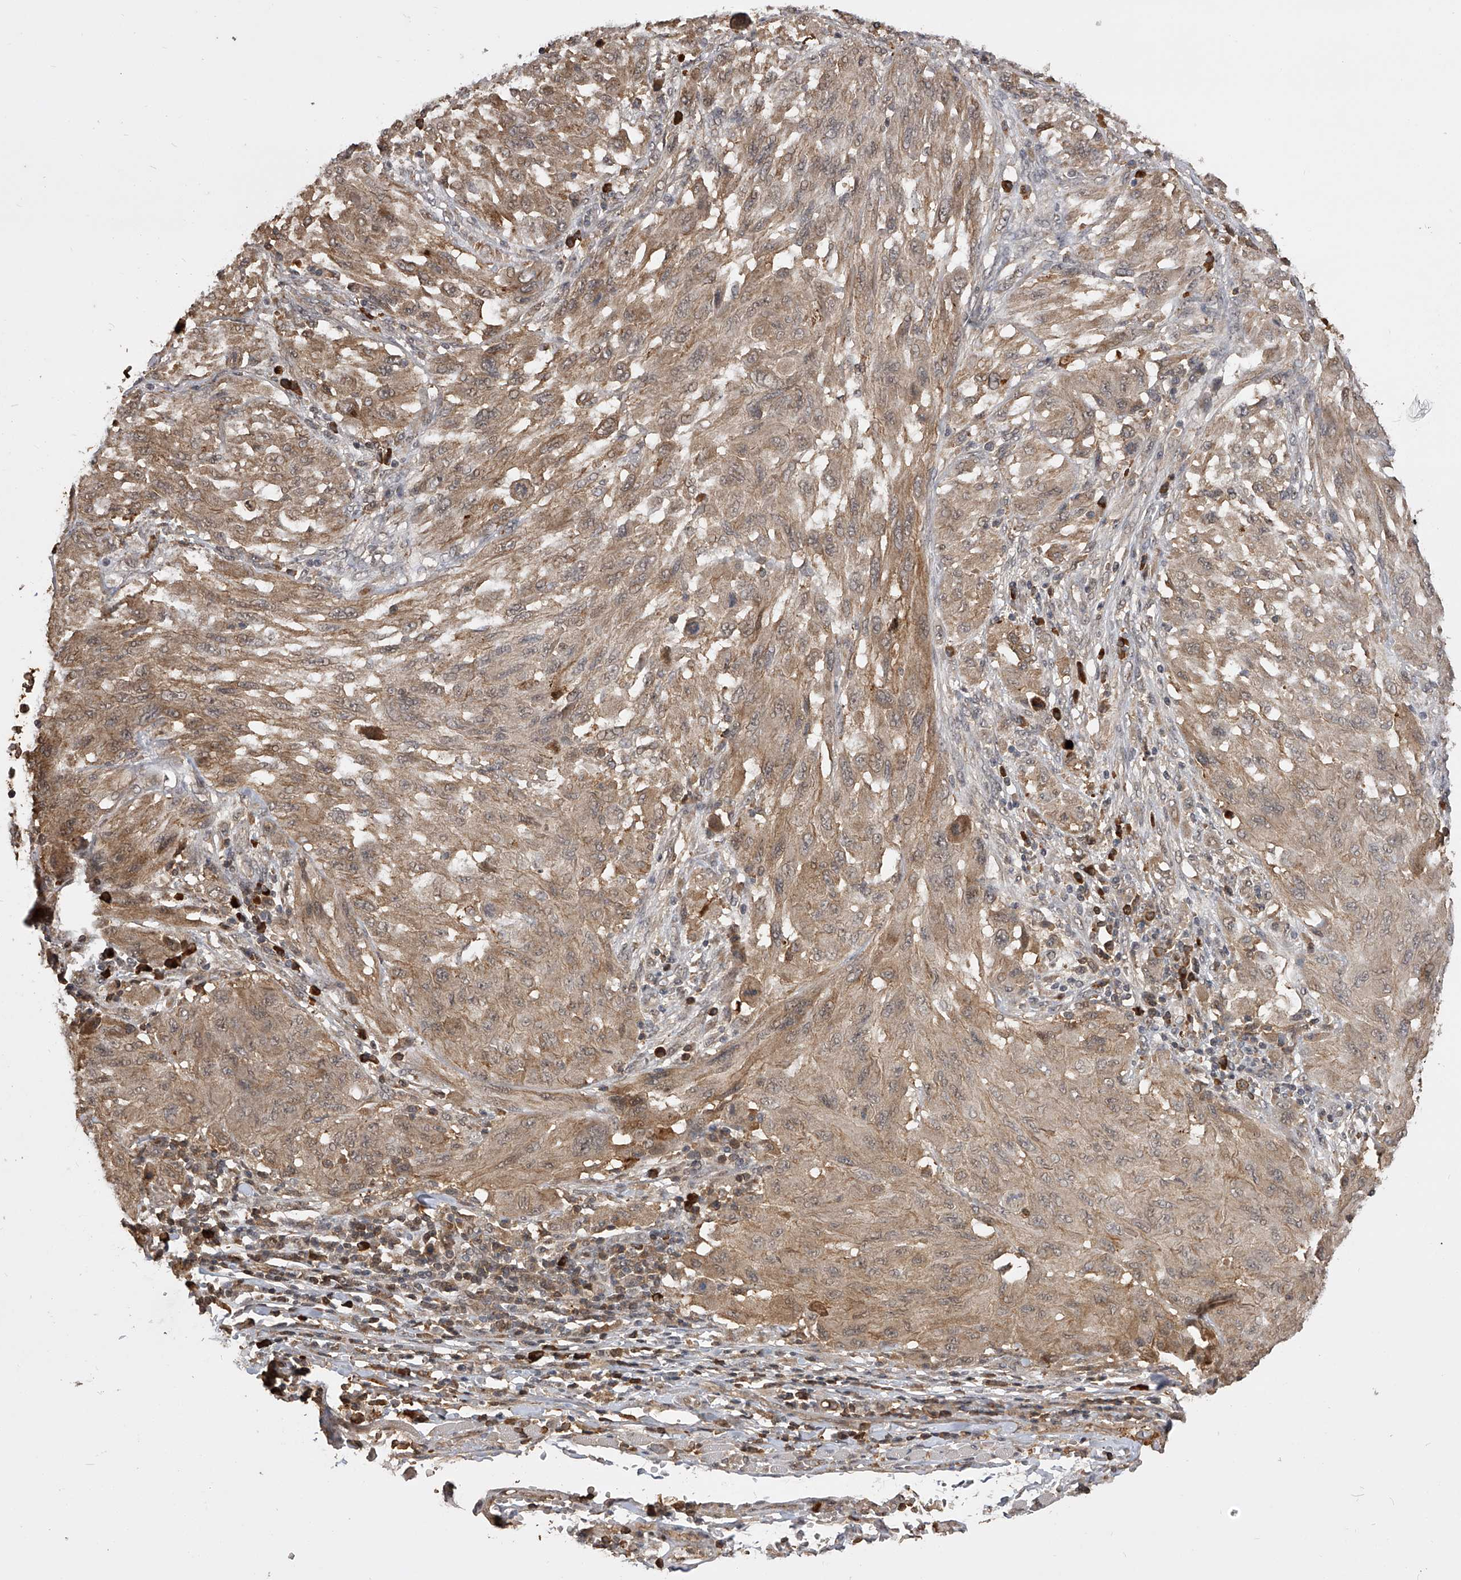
{"staining": {"intensity": "weak", "quantity": ">75%", "location": "cytoplasmic/membranous"}, "tissue": "melanoma", "cell_type": "Tumor cells", "image_type": "cancer", "snomed": [{"axis": "morphology", "description": "Malignant melanoma, NOS"}, {"axis": "topography", "description": "Skin"}], "caption": "This is a photomicrograph of immunohistochemistry staining of melanoma, which shows weak expression in the cytoplasmic/membranous of tumor cells.", "gene": "CFAP410", "patient": {"sex": "female", "age": 91}}